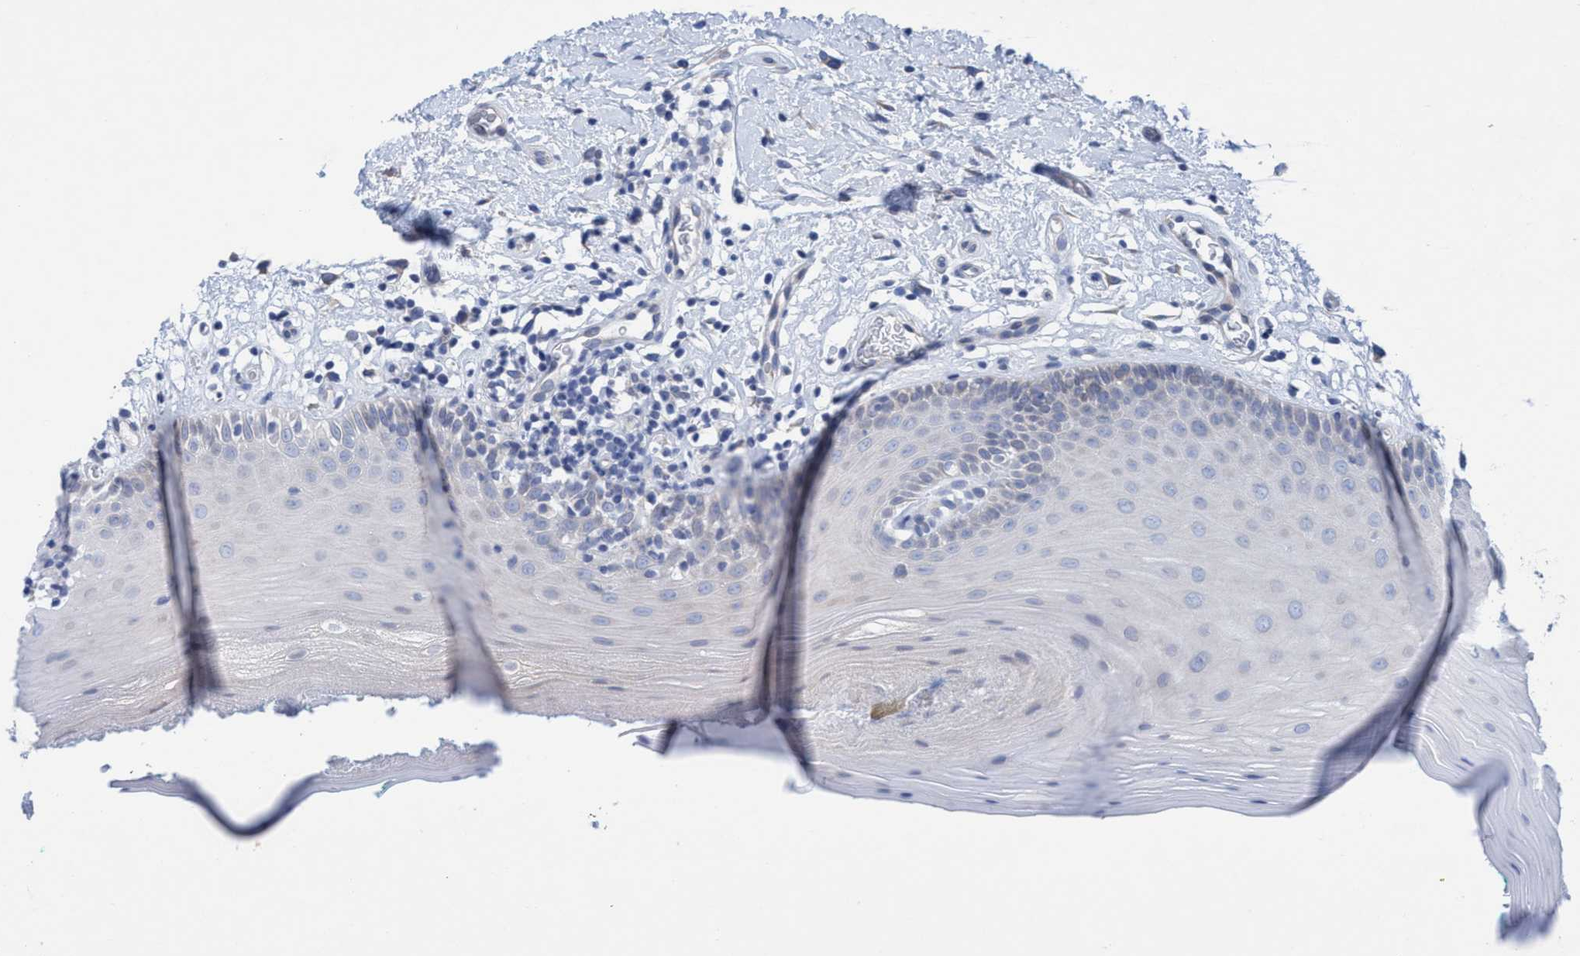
{"staining": {"intensity": "negative", "quantity": "none", "location": "none"}, "tissue": "oral mucosa", "cell_type": "Squamous epithelial cells", "image_type": "normal", "snomed": [{"axis": "morphology", "description": "Normal tissue, NOS"}, {"axis": "topography", "description": "Skeletal muscle"}, {"axis": "topography", "description": "Oral tissue"}], "caption": "Squamous epithelial cells show no significant protein positivity in normal oral mucosa. (DAB IHC, high magnification).", "gene": "RSAD1", "patient": {"sex": "male", "age": 58}}